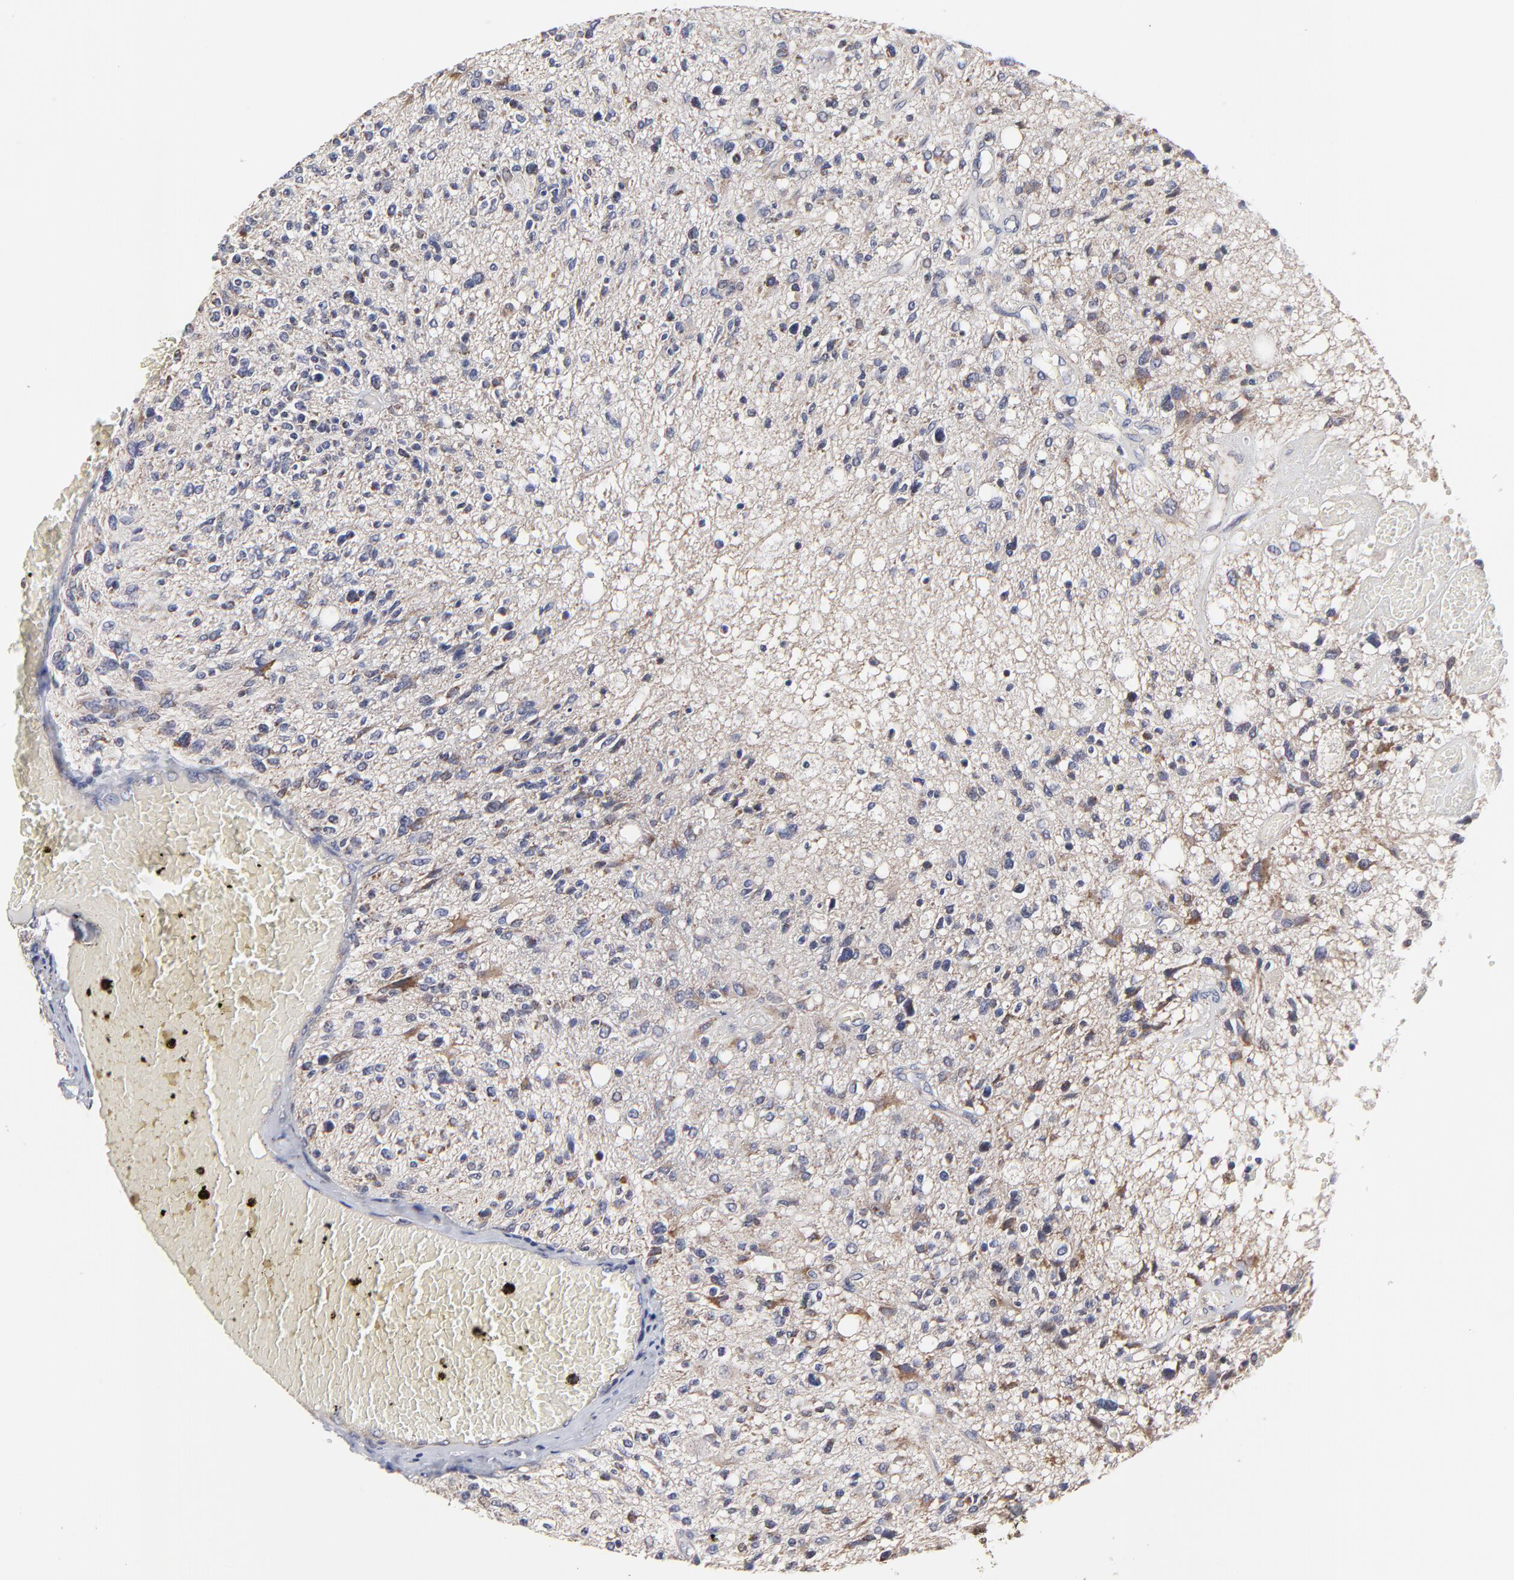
{"staining": {"intensity": "negative", "quantity": "none", "location": "none"}, "tissue": "glioma", "cell_type": "Tumor cells", "image_type": "cancer", "snomed": [{"axis": "morphology", "description": "Glioma, malignant, High grade"}, {"axis": "topography", "description": "Cerebral cortex"}], "caption": "High magnification brightfield microscopy of malignant high-grade glioma stained with DAB (brown) and counterstained with hematoxylin (blue): tumor cells show no significant staining. The staining was performed using DAB to visualize the protein expression in brown, while the nuclei were stained in blue with hematoxylin (Magnification: 20x).", "gene": "ZNF550", "patient": {"sex": "male", "age": 76}}